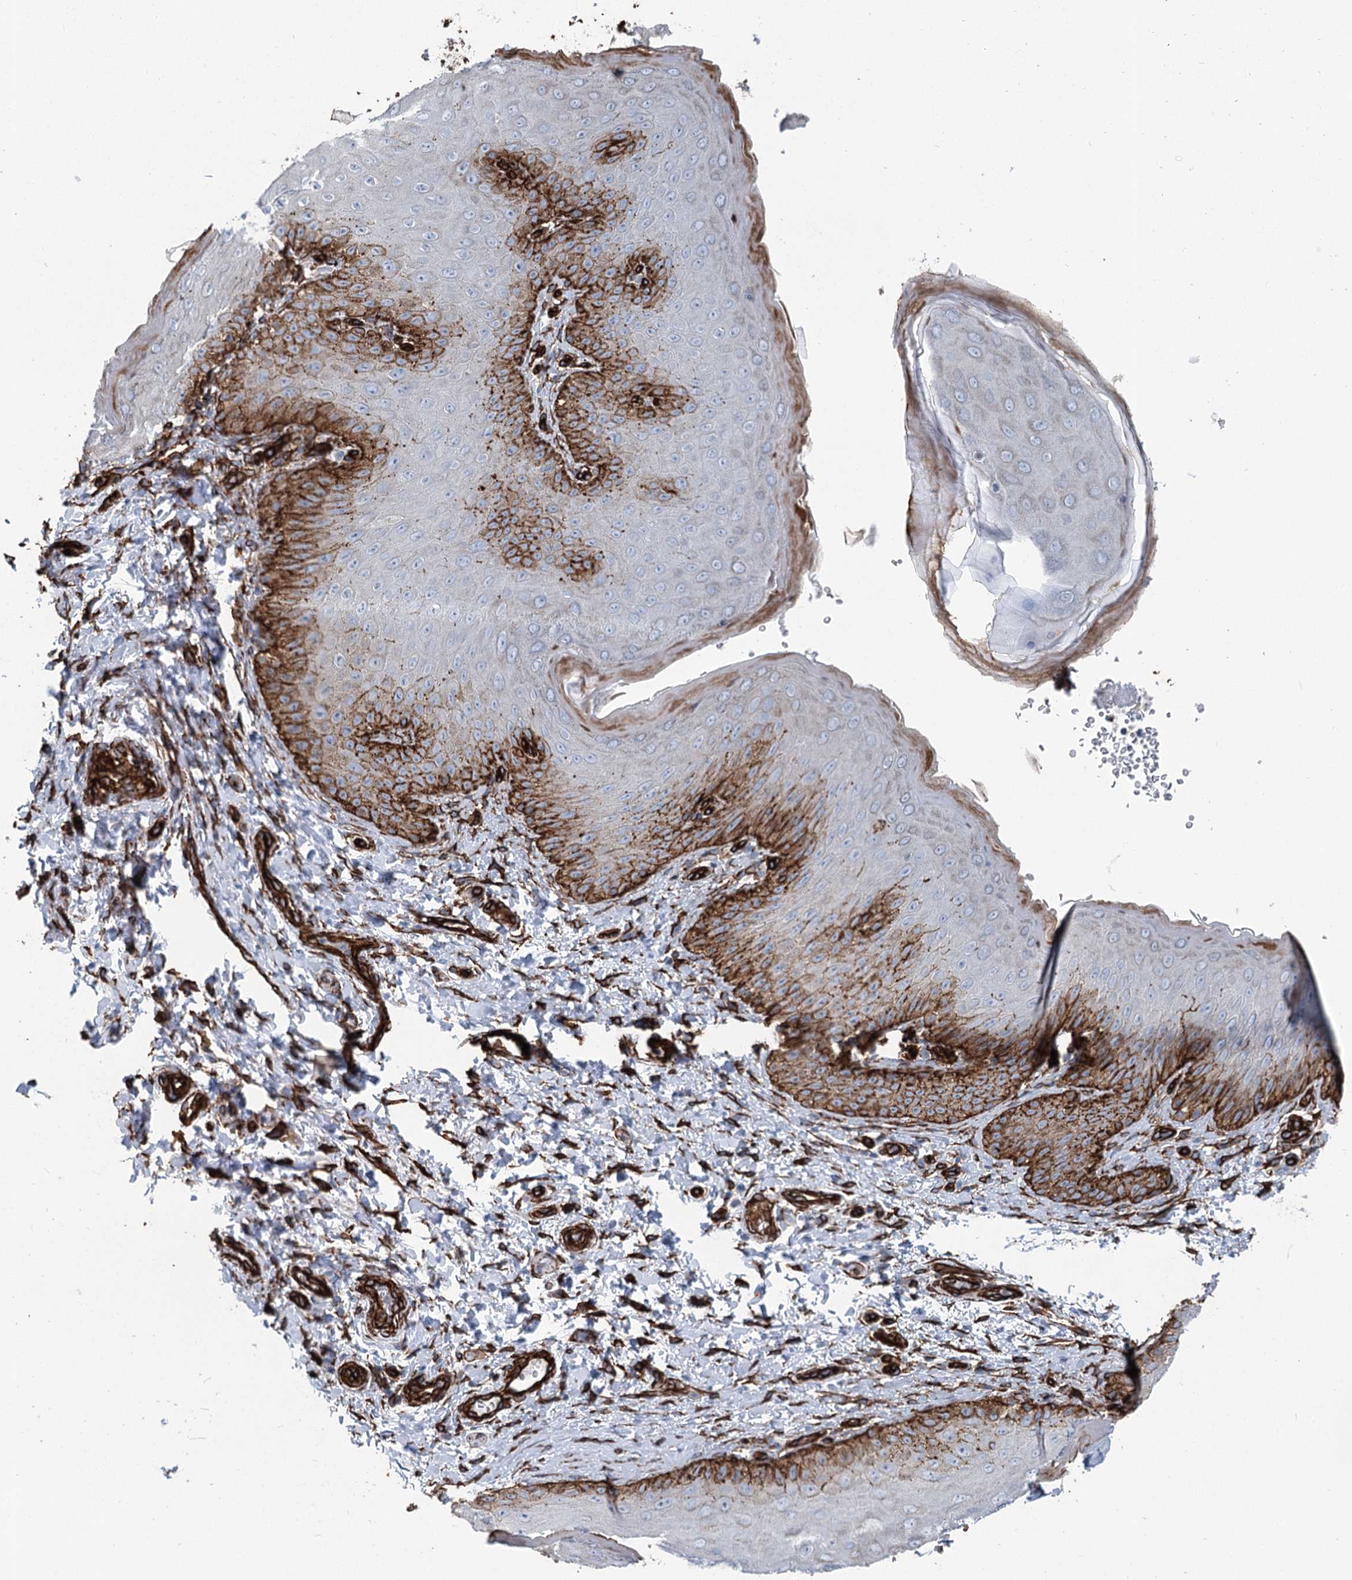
{"staining": {"intensity": "strong", "quantity": "25%-75%", "location": "cytoplasmic/membranous"}, "tissue": "skin", "cell_type": "Epidermal cells", "image_type": "normal", "snomed": [{"axis": "morphology", "description": "Normal tissue, NOS"}, {"axis": "topography", "description": "Anal"}], "caption": "Protein expression analysis of benign skin displays strong cytoplasmic/membranous staining in approximately 25%-75% of epidermal cells. (DAB IHC, brown staining for protein, blue staining for nuclei).", "gene": "IQSEC1", "patient": {"sex": "male", "age": 44}}